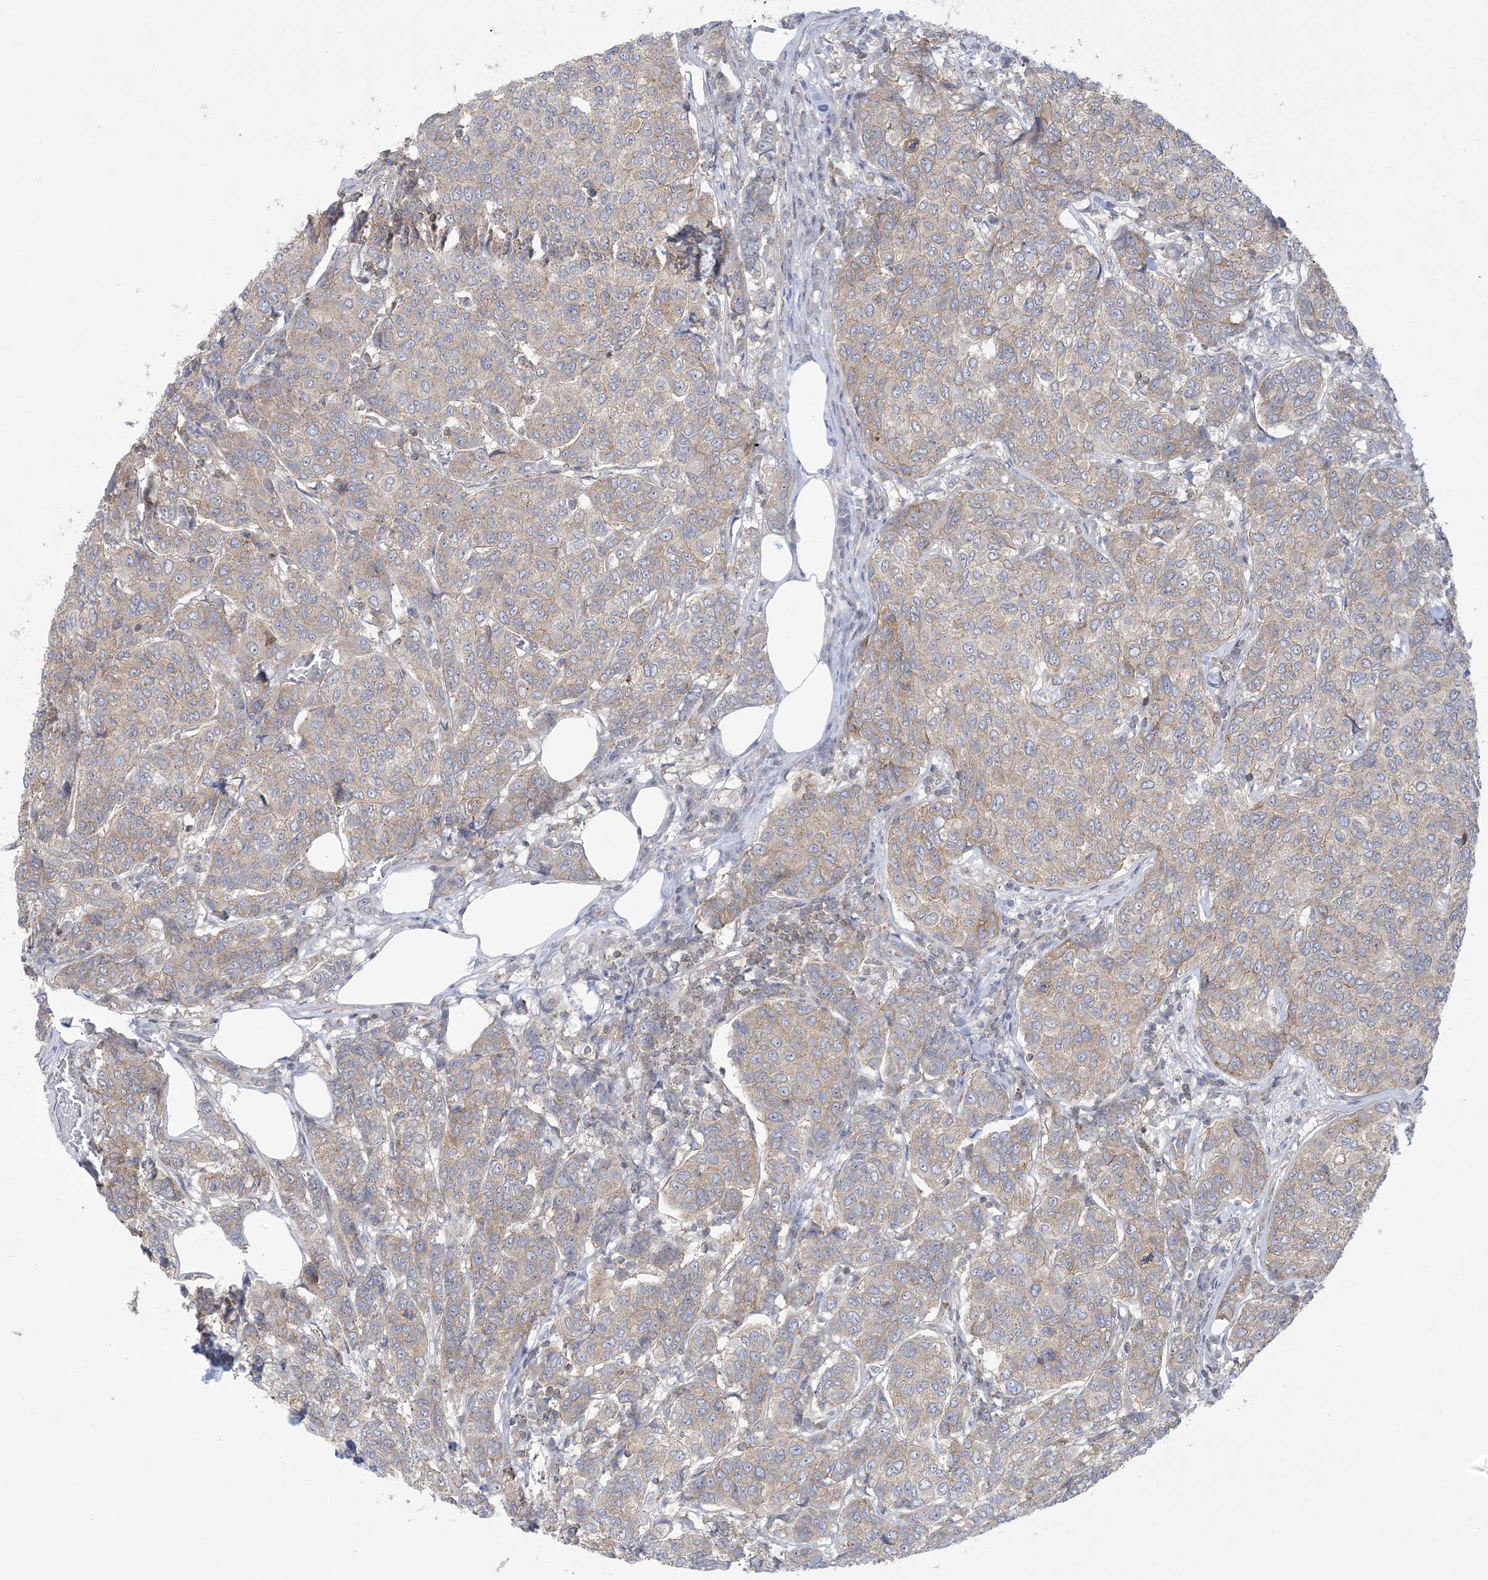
{"staining": {"intensity": "weak", "quantity": ">75%", "location": "cytoplasmic/membranous"}, "tissue": "breast cancer", "cell_type": "Tumor cells", "image_type": "cancer", "snomed": [{"axis": "morphology", "description": "Duct carcinoma"}, {"axis": "topography", "description": "Breast"}], "caption": "A brown stain highlights weak cytoplasmic/membranous positivity of a protein in human breast cancer (intraductal carcinoma) tumor cells.", "gene": "SLAMF9", "patient": {"sex": "female", "age": 55}}